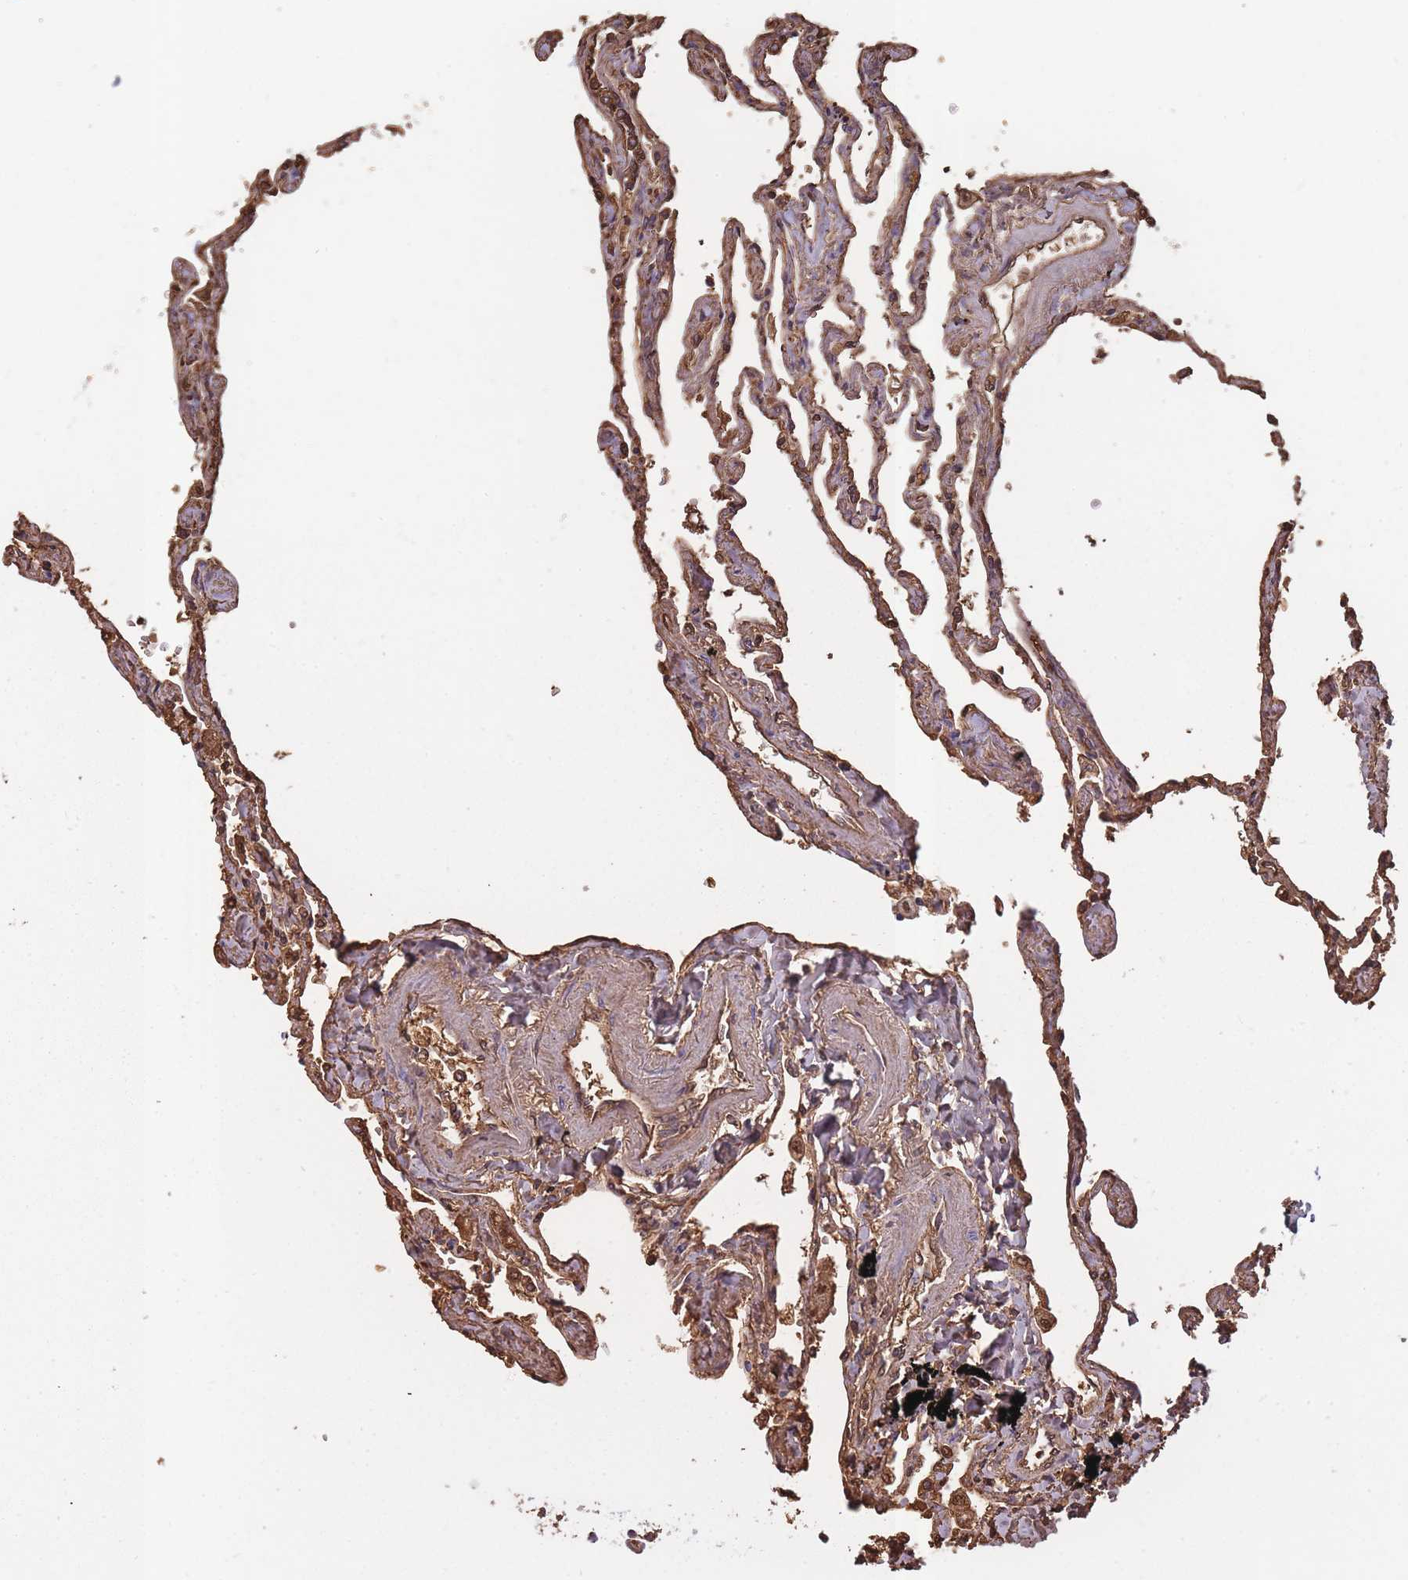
{"staining": {"intensity": "weak", "quantity": ">75%", "location": "cytoplasmic/membranous"}, "tissue": "lung", "cell_type": "Alveolar cells", "image_type": "normal", "snomed": [{"axis": "morphology", "description": "Normal tissue, NOS"}, {"axis": "topography", "description": "Lung"}], "caption": "IHC (DAB (3,3'-diaminobenzidine)) staining of unremarkable human lung reveals weak cytoplasmic/membranous protein staining in approximately >75% of alveolar cells. Nuclei are stained in blue.", "gene": "KAT2A", "patient": {"sex": "female", "age": 67}}